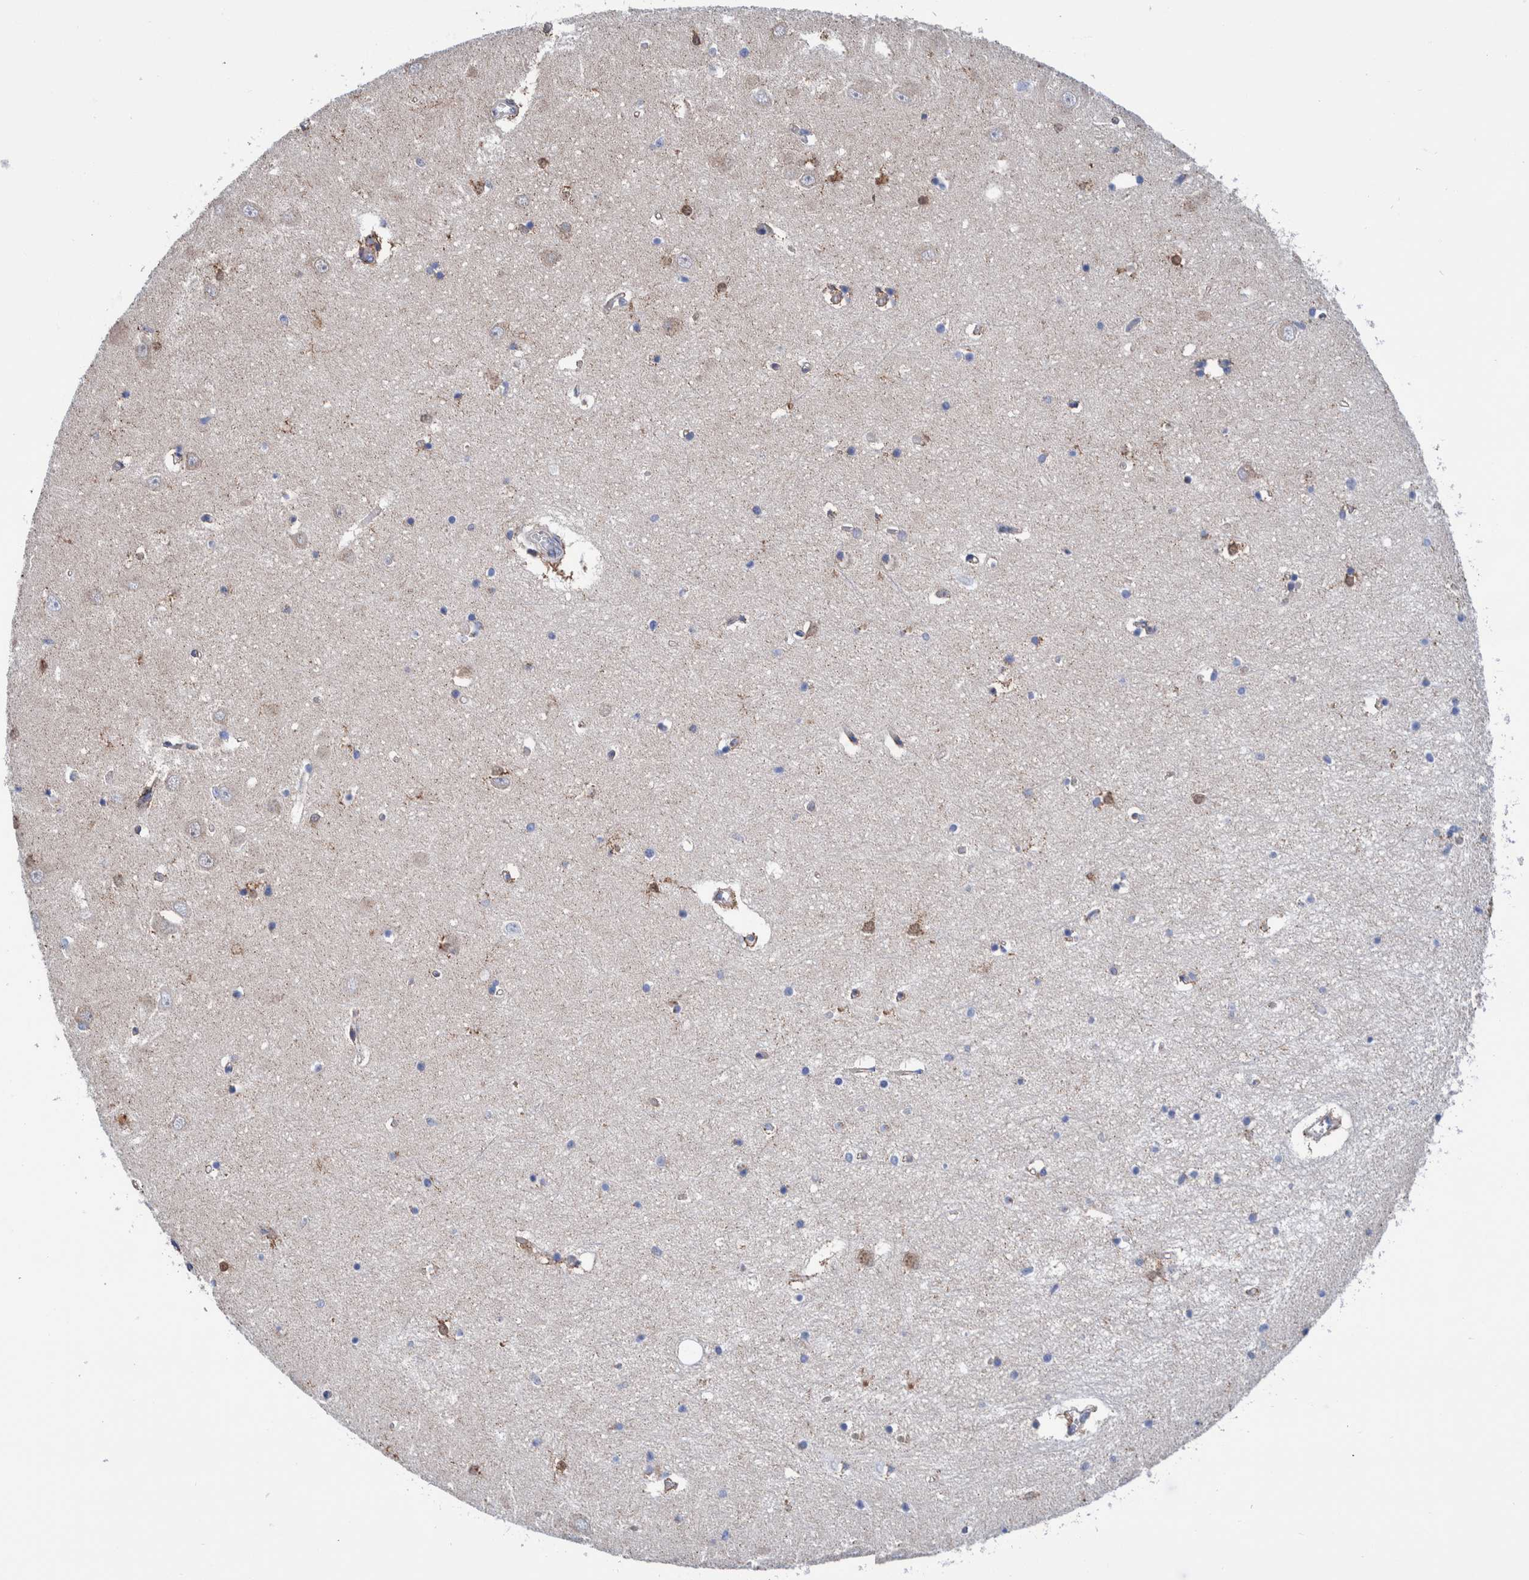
{"staining": {"intensity": "moderate", "quantity": "<25%", "location": "cytoplasmic/membranous,nuclear"}, "tissue": "hippocampus", "cell_type": "Glial cells", "image_type": "normal", "snomed": [{"axis": "morphology", "description": "Normal tissue, NOS"}, {"axis": "topography", "description": "Hippocampus"}], "caption": "Hippocampus stained with DAB immunohistochemistry demonstrates low levels of moderate cytoplasmic/membranous,nuclear expression in approximately <25% of glial cells.", "gene": "DECR1", "patient": {"sex": "male", "age": 70}}